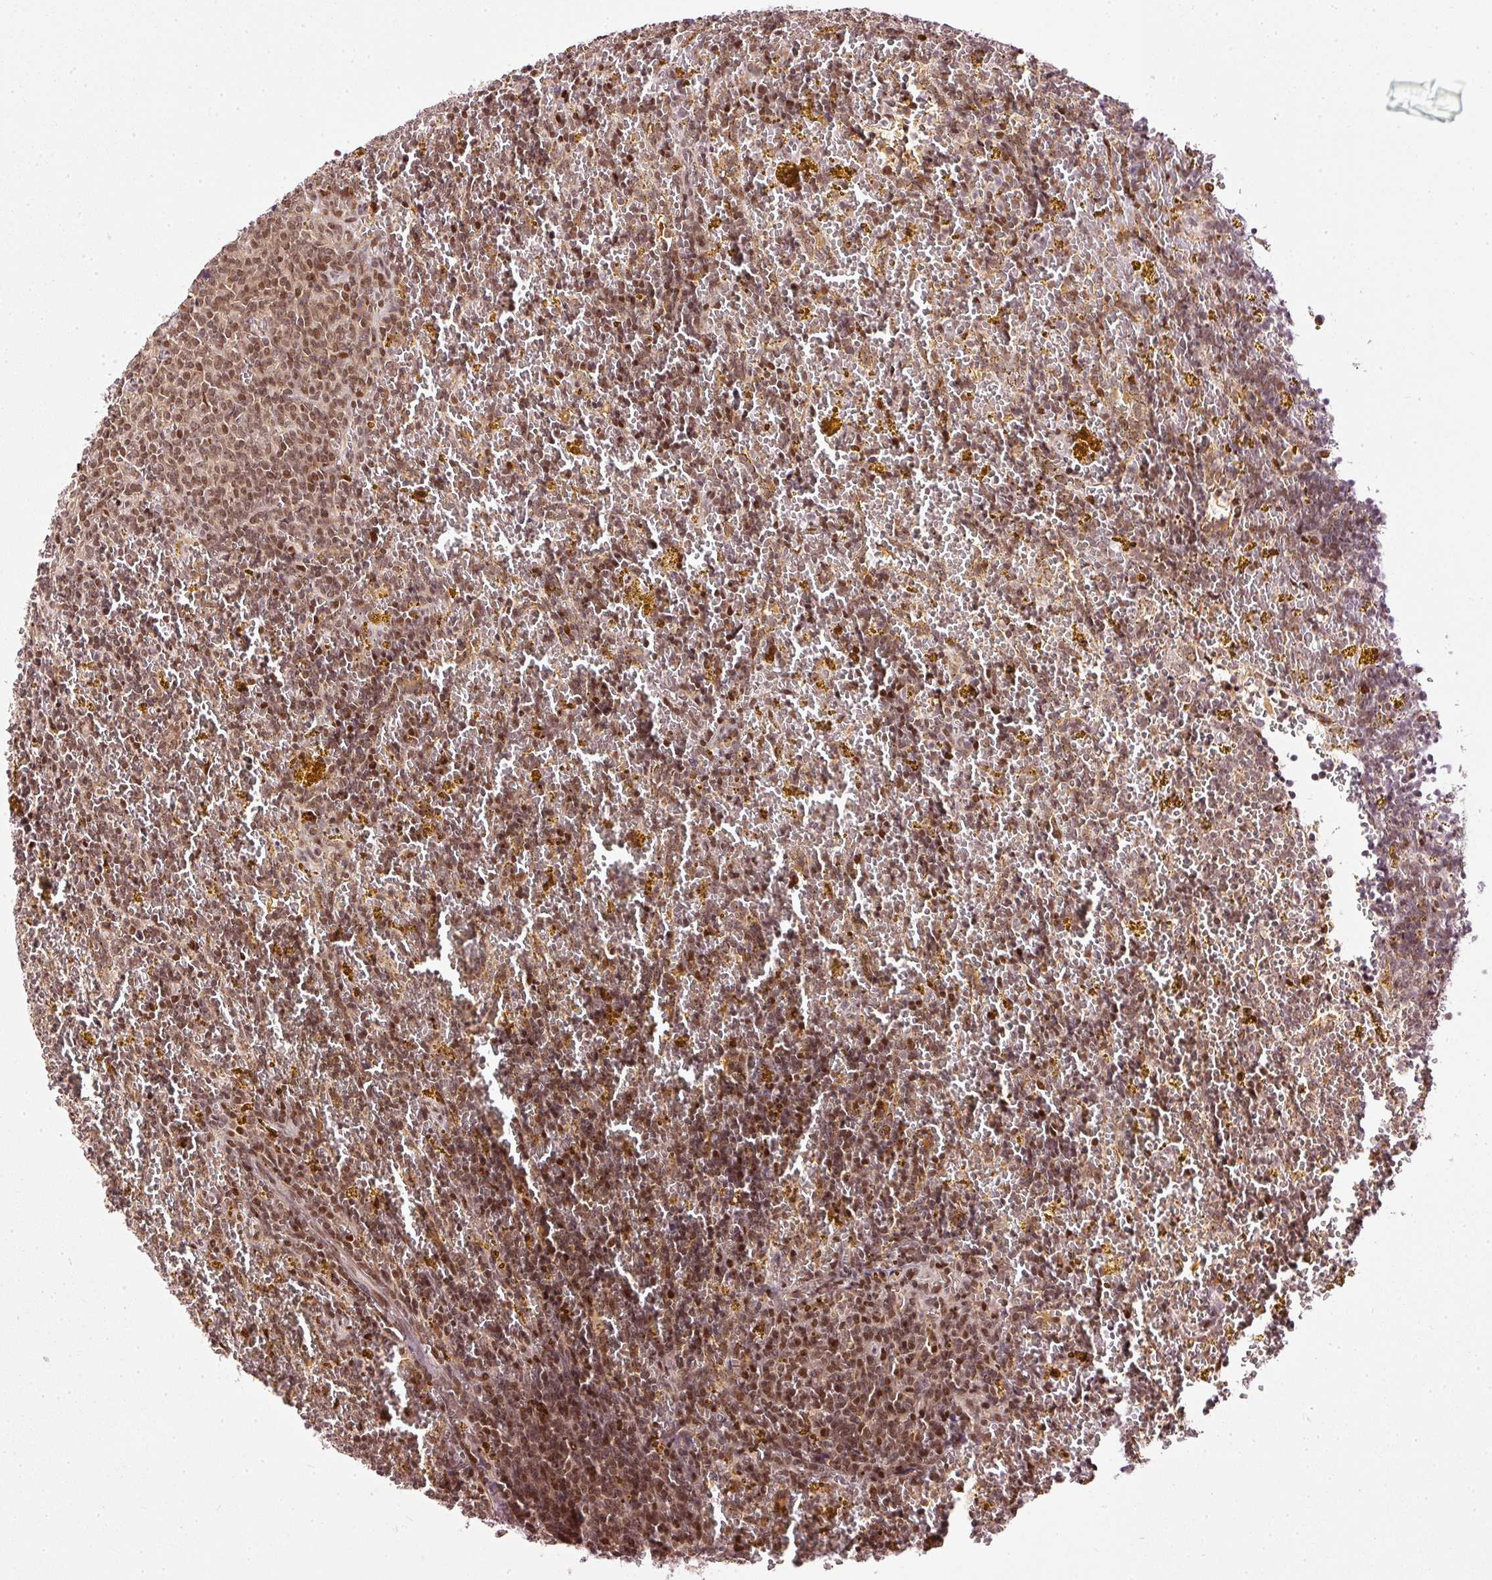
{"staining": {"intensity": "moderate", "quantity": ">75%", "location": "nuclear"}, "tissue": "lymphoma", "cell_type": "Tumor cells", "image_type": "cancer", "snomed": [{"axis": "morphology", "description": "Malignant lymphoma, non-Hodgkin's type, Low grade"}, {"axis": "topography", "description": "Spleen"}, {"axis": "topography", "description": "Lymph node"}], "caption": "Tumor cells reveal medium levels of moderate nuclear expression in about >75% of cells in malignant lymphoma, non-Hodgkin's type (low-grade).", "gene": "ZNF778", "patient": {"sex": "female", "age": 66}}